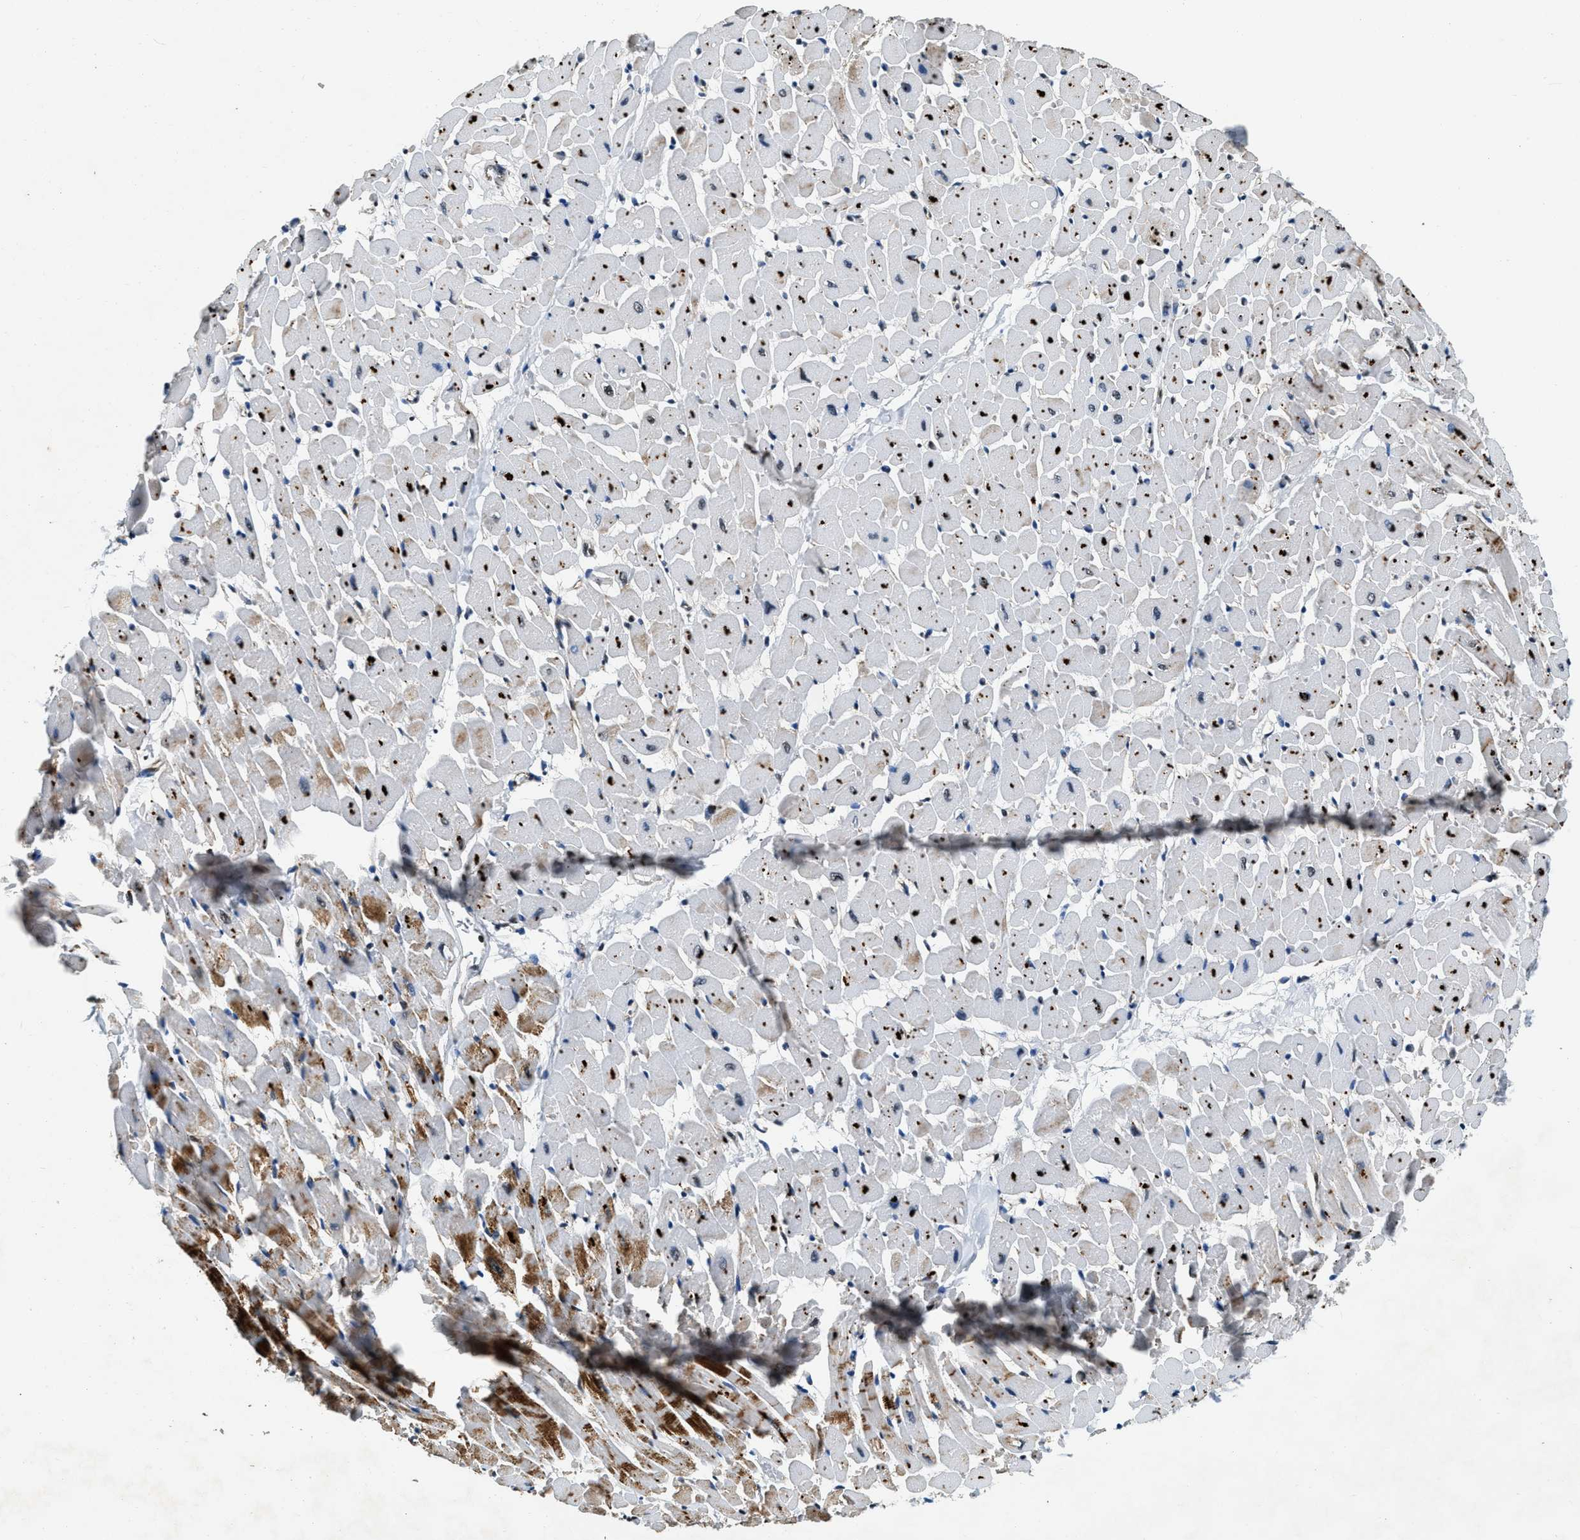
{"staining": {"intensity": "moderate", "quantity": "25%-75%", "location": "cytoplasmic/membranous,nuclear"}, "tissue": "heart muscle", "cell_type": "Cardiomyocytes", "image_type": "normal", "snomed": [{"axis": "morphology", "description": "Normal tissue, NOS"}, {"axis": "topography", "description": "Heart"}], "caption": "Protein analysis of normal heart muscle displays moderate cytoplasmic/membranous,nuclear staining in approximately 25%-75% of cardiomyocytes.", "gene": "CCNE1", "patient": {"sex": "male", "age": 45}}